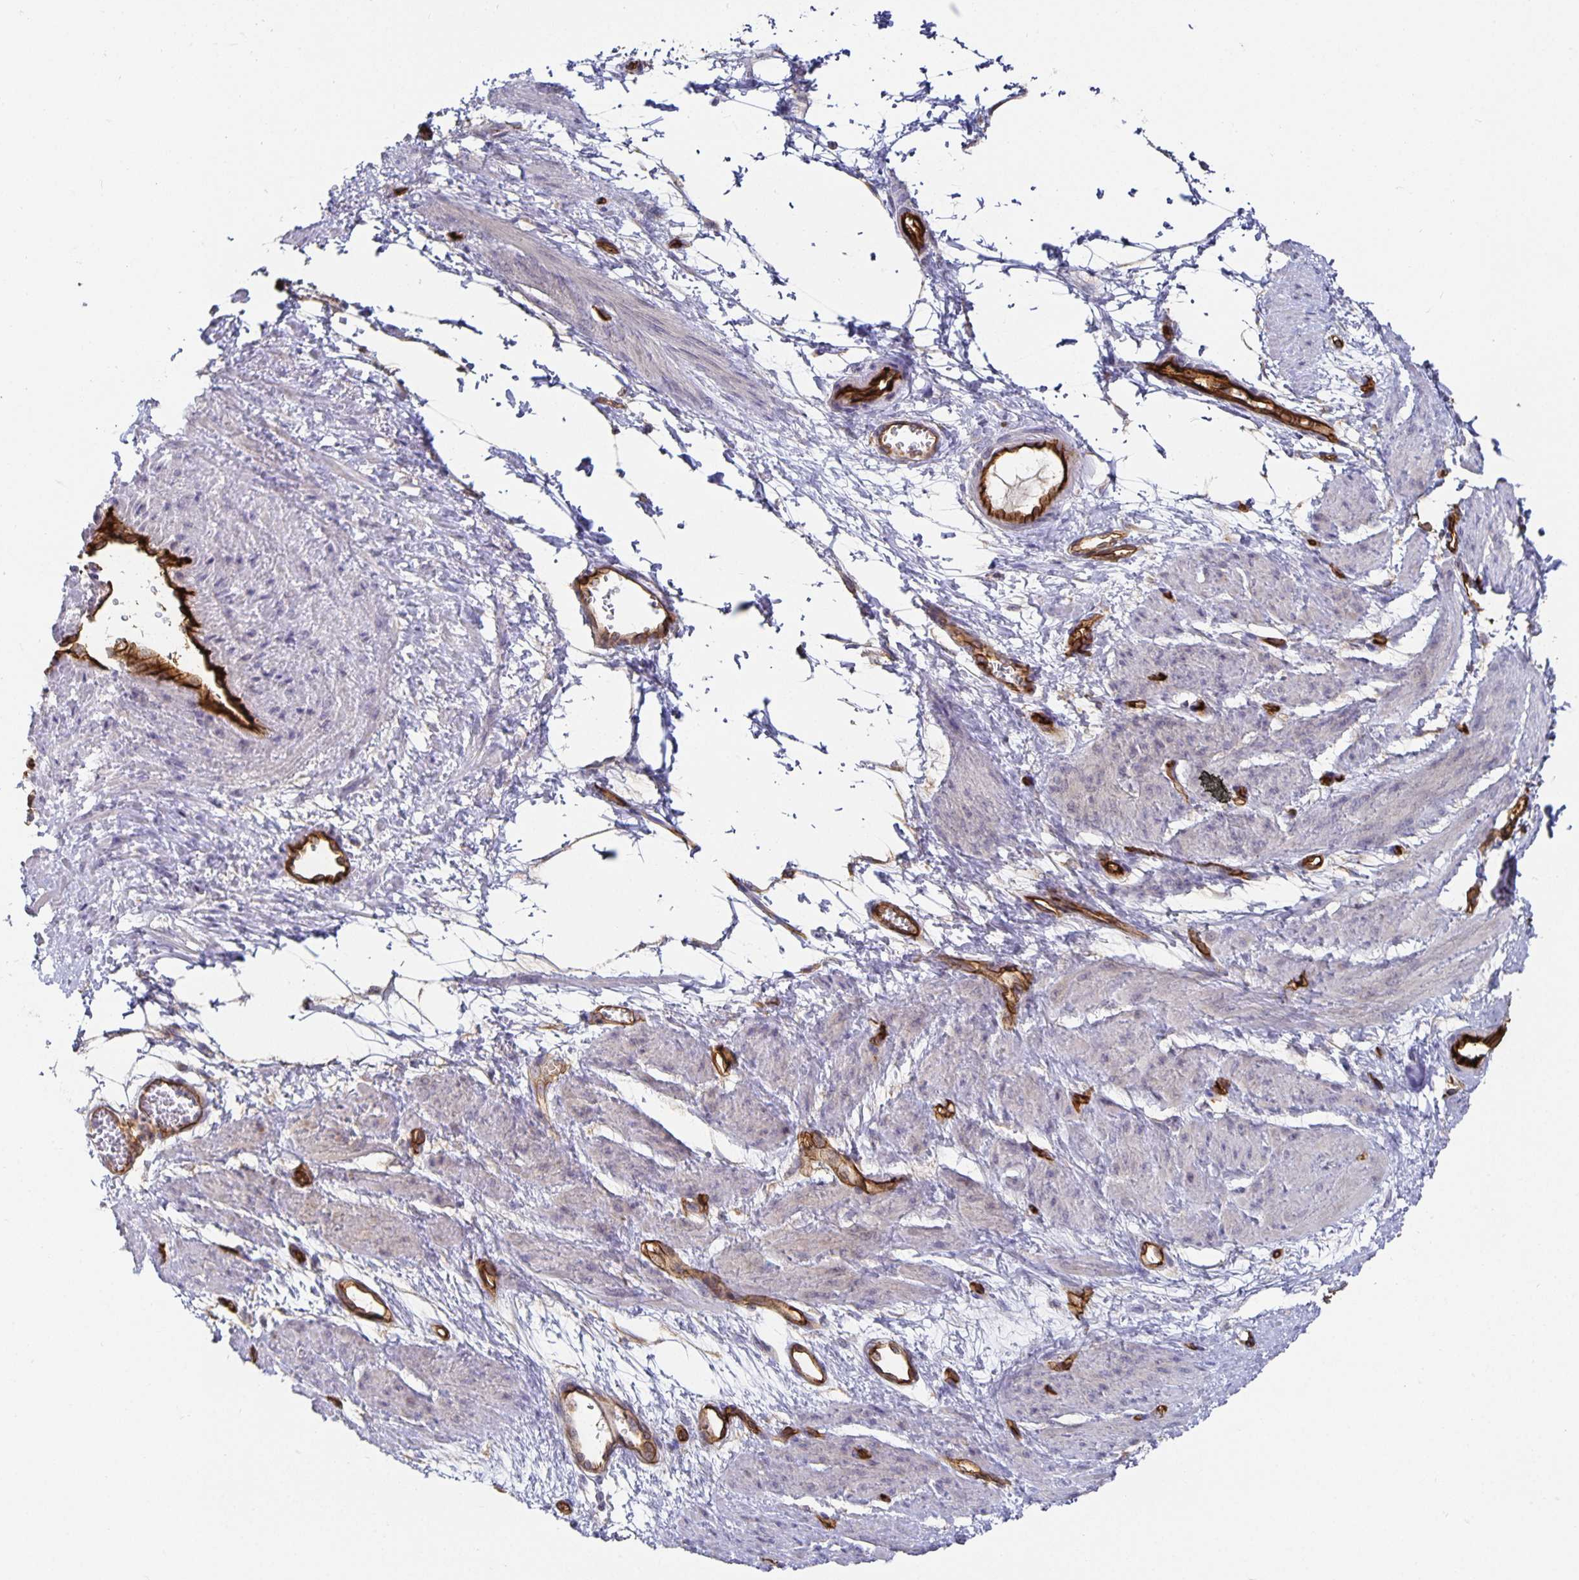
{"staining": {"intensity": "negative", "quantity": "none", "location": "none"}, "tissue": "smooth muscle", "cell_type": "Smooth muscle cells", "image_type": "normal", "snomed": [{"axis": "morphology", "description": "Normal tissue, NOS"}, {"axis": "topography", "description": "Smooth muscle"}, {"axis": "topography", "description": "Uterus"}], "caption": "DAB immunohistochemical staining of normal smooth muscle displays no significant staining in smooth muscle cells.", "gene": "PODXL", "patient": {"sex": "female", "age": 39}}